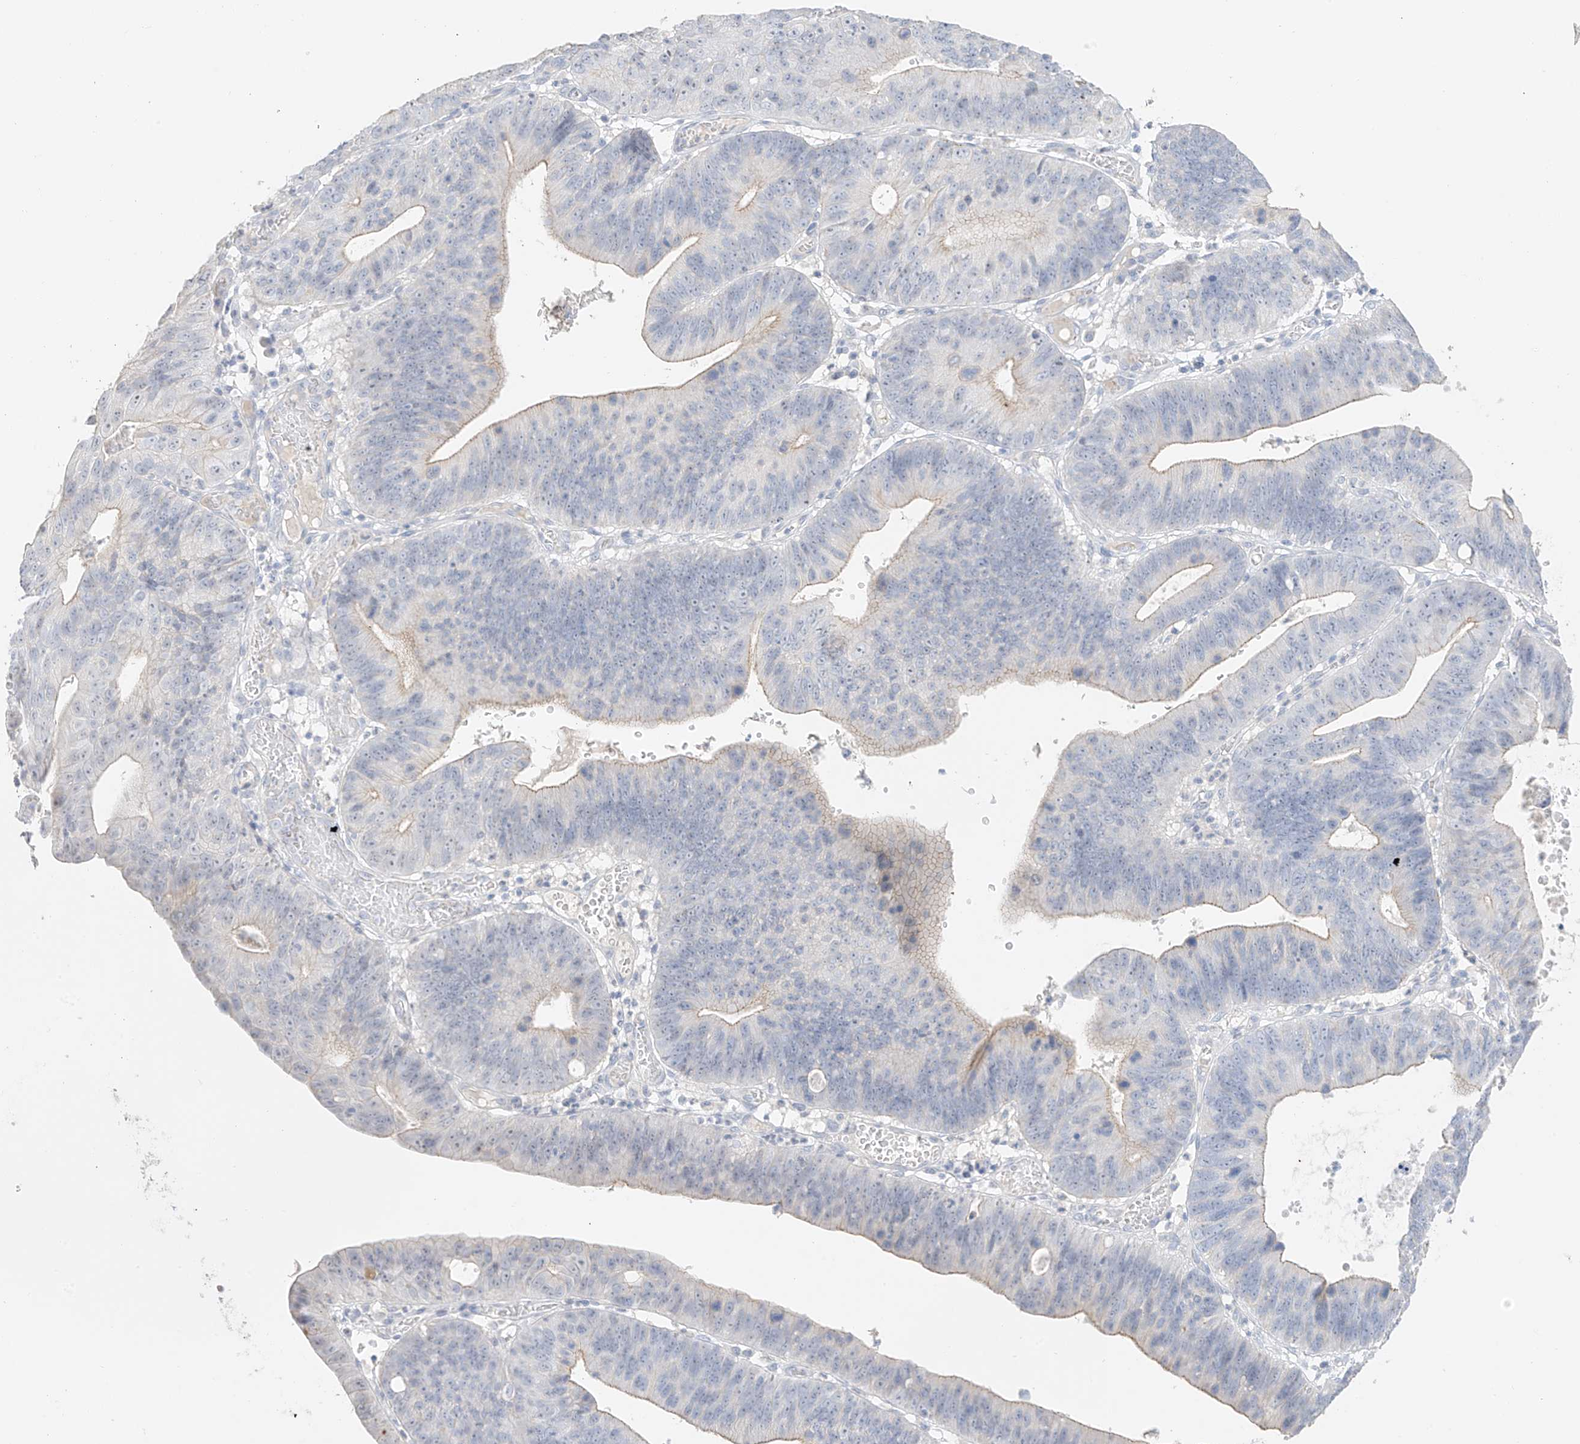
{"staining": {"intensity": "weak", "quantity": "25%-75%", "location": "cytoplasmic/membranous"}, "tissue": "stomach cancer", "cell_type": "Tumor cells", "image_type": "cancer", "snomed": [{"axis": "morphology", "description": "Adenocarcinoma, NOS"}, {"axis": "topography", "description": "Stomach"}], "caption": "Stomach adenocarcinoma tissue exhibits weak cytoplasmic/membranous expression in about 25%-75% of tumor cells", "gene": "ZBTB41", "patient": {"sex": "male", "age": 59}}